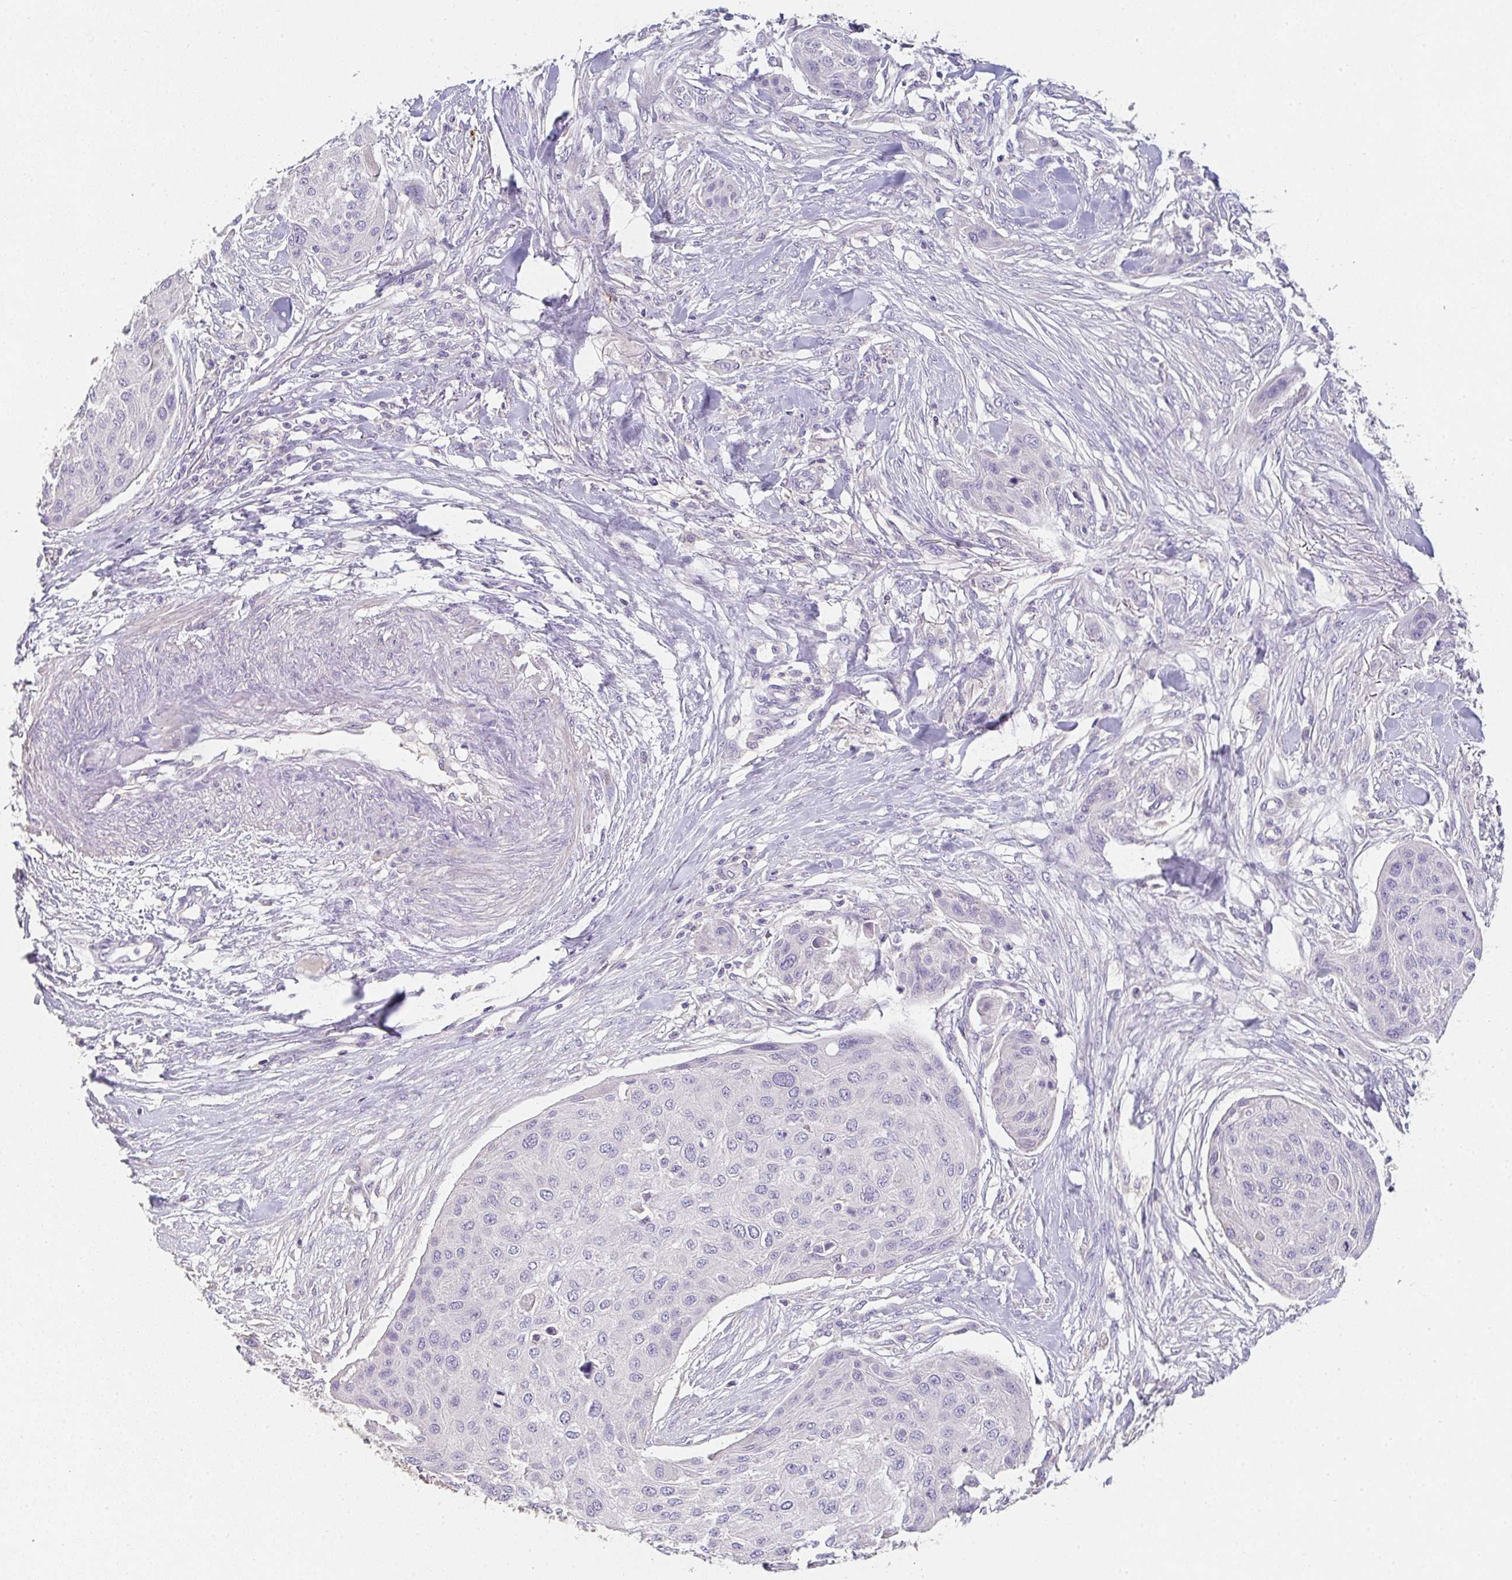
{"staining": {"intensity": "negative", "quantity": "none", "location": "none"}, "tissue": "skin cancer", "cell_type": "Tumor cells", "image_type": "cancer", "snomed": [{"axis": "morphology", "description": "Squamous cell carcinoma, NOS"}, {"axis": "topography", "description": "Skin"}], "caption": "An IHC histopathology image of skin squamous cell carcinoma is shown. There is no staining in tumor cells of skin squamous cell carcinoma.", "gene": "ZNF215", "patient": {"sex": "female", "age": 87}}